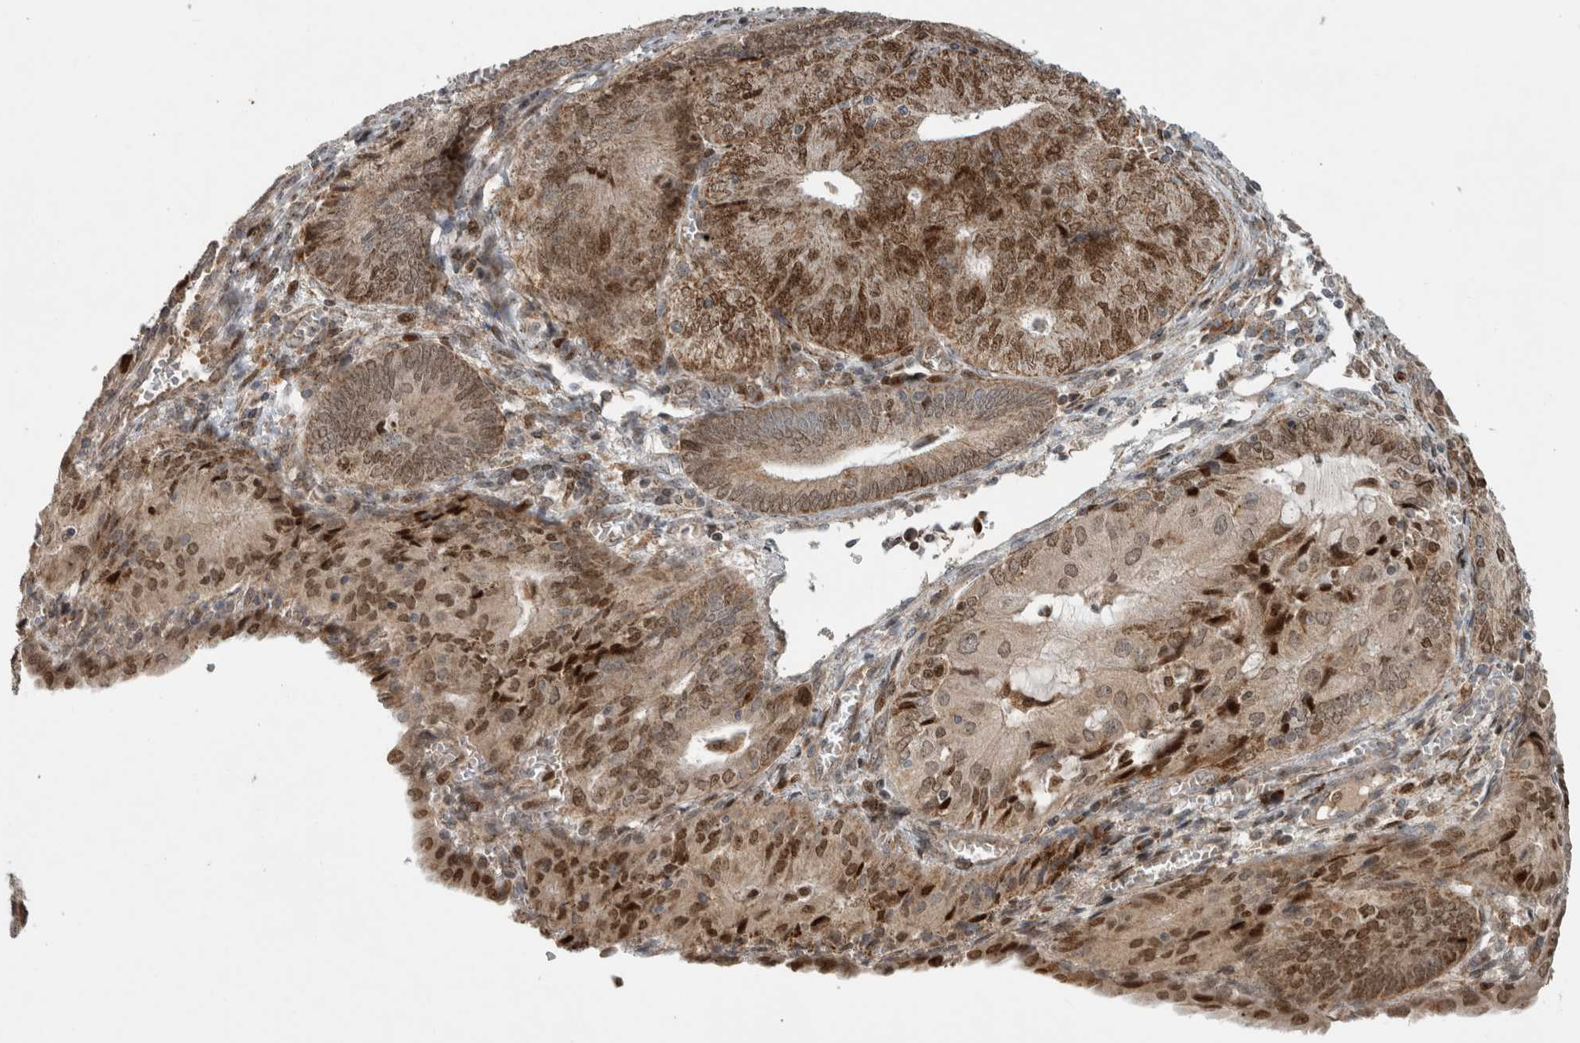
{"staining": {"intensity": "moderate", "quantity": ">75%", "location": "cytoplasmic/membranous,nuclear"}, "tissue": "endometrial cancer", "cell_type": "Tumor cells", "image_type": "cancer", "snomed": [{"axis": "morphology", "description": "Adenocarcinoma, NOS"}, {"axis": "topography", "description": "Endometrium"}], "caption": "Immunohistochemical staining of endometrial adenocarcinoma reveals moderate cytoplasmic/membranous and nuclear protein staining in approximately >75% of tumor cells.", "gene": "INSRR", "patient": {"sex": "female", "age": 81}}